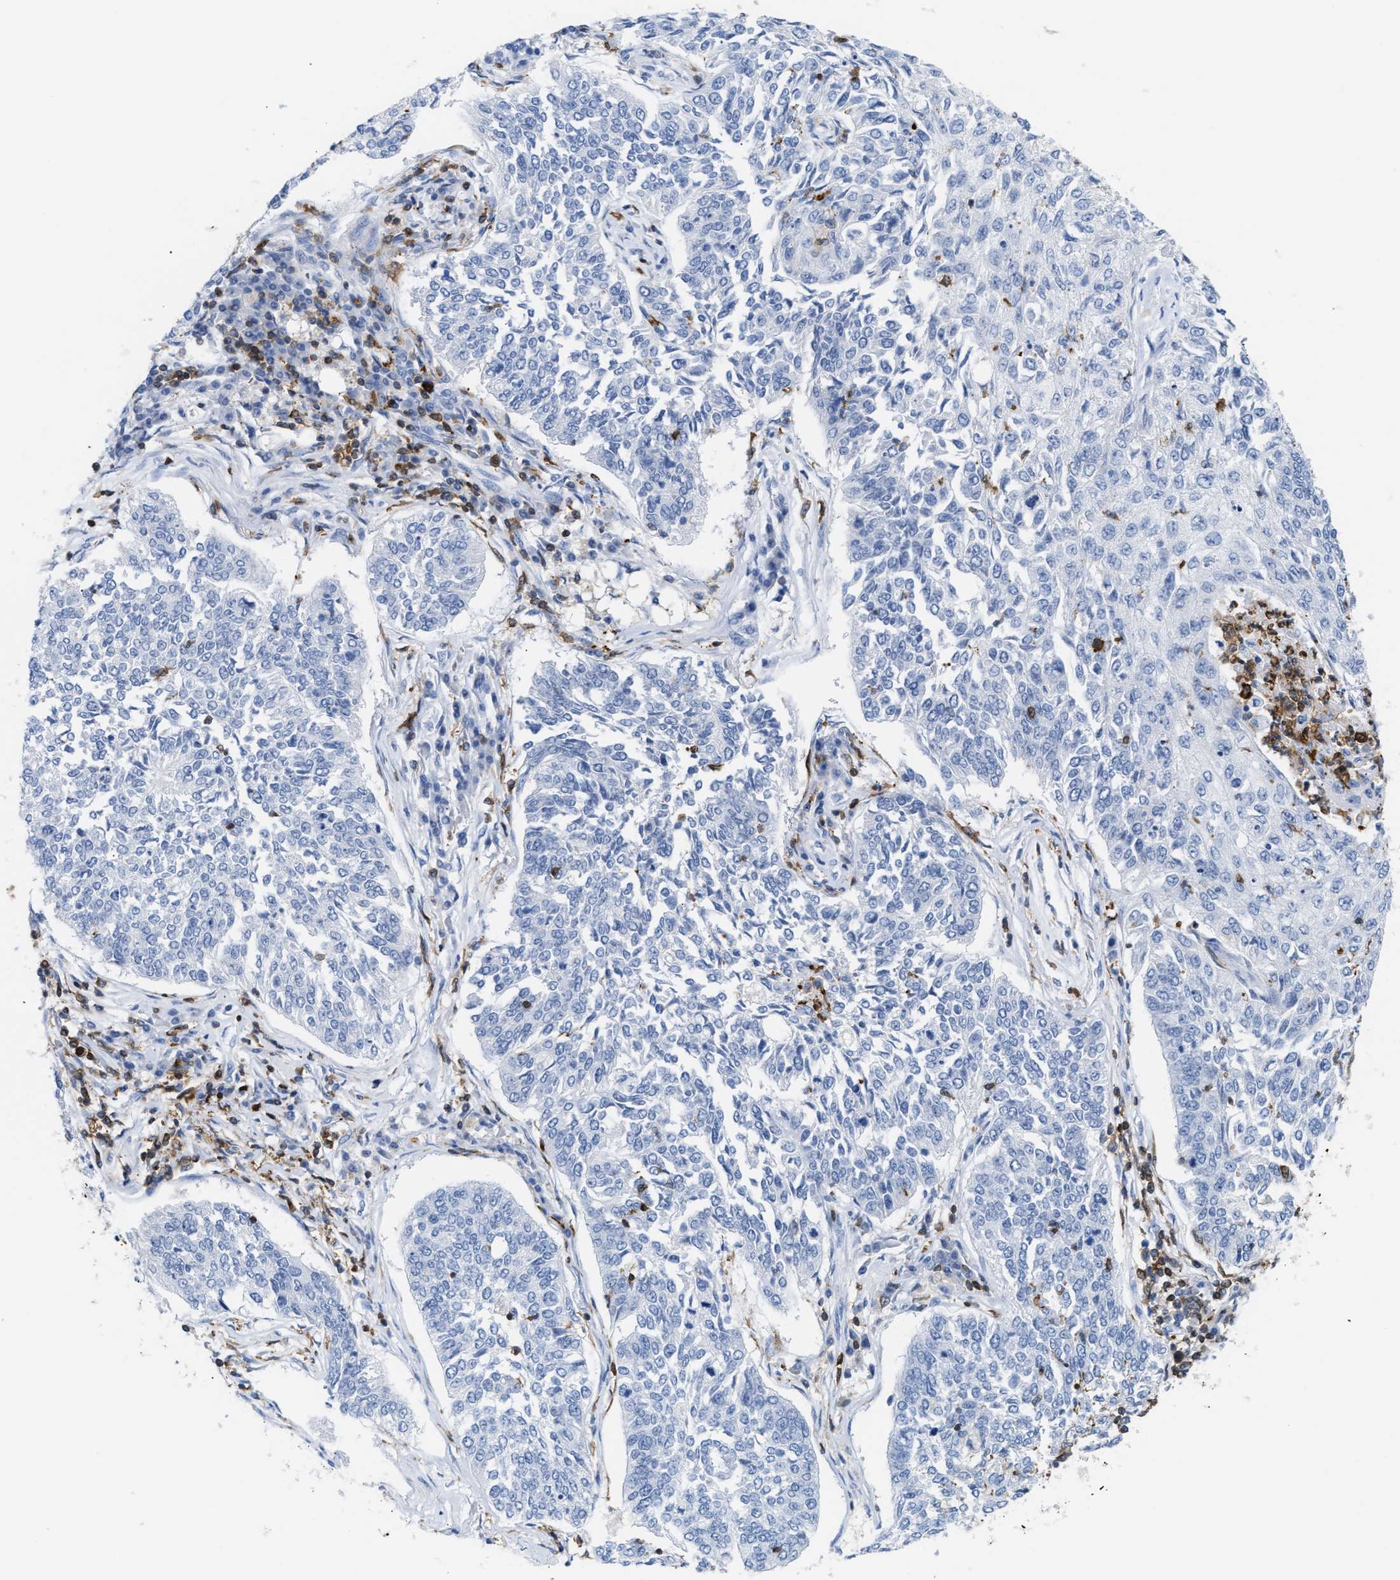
{"staining": {"intensity": "negative", "quantity": "none", "location": "none"}, "tissue": "lung cancer", "cell_type": "Tumor cells", "image_type": "cancer", "snomed": [{"axis": "morphology", "description": "Normal tissue, NOS"}, {"axis": "morphology", "description": "Squamous cell carcinoma, NOS"}, {"axis": "topography", "description": "Cartilage tissue"}, {"axis": "topography", "description": "Bronchus"}, {"axis": "topography", "description": "Lung"}], "caption": "Immunohistochemical staining of human lung cancer demonstrates no significant expression in tumor cells.", "gene": "LCP1", "patient": {"sex": "female", "age": 49}}